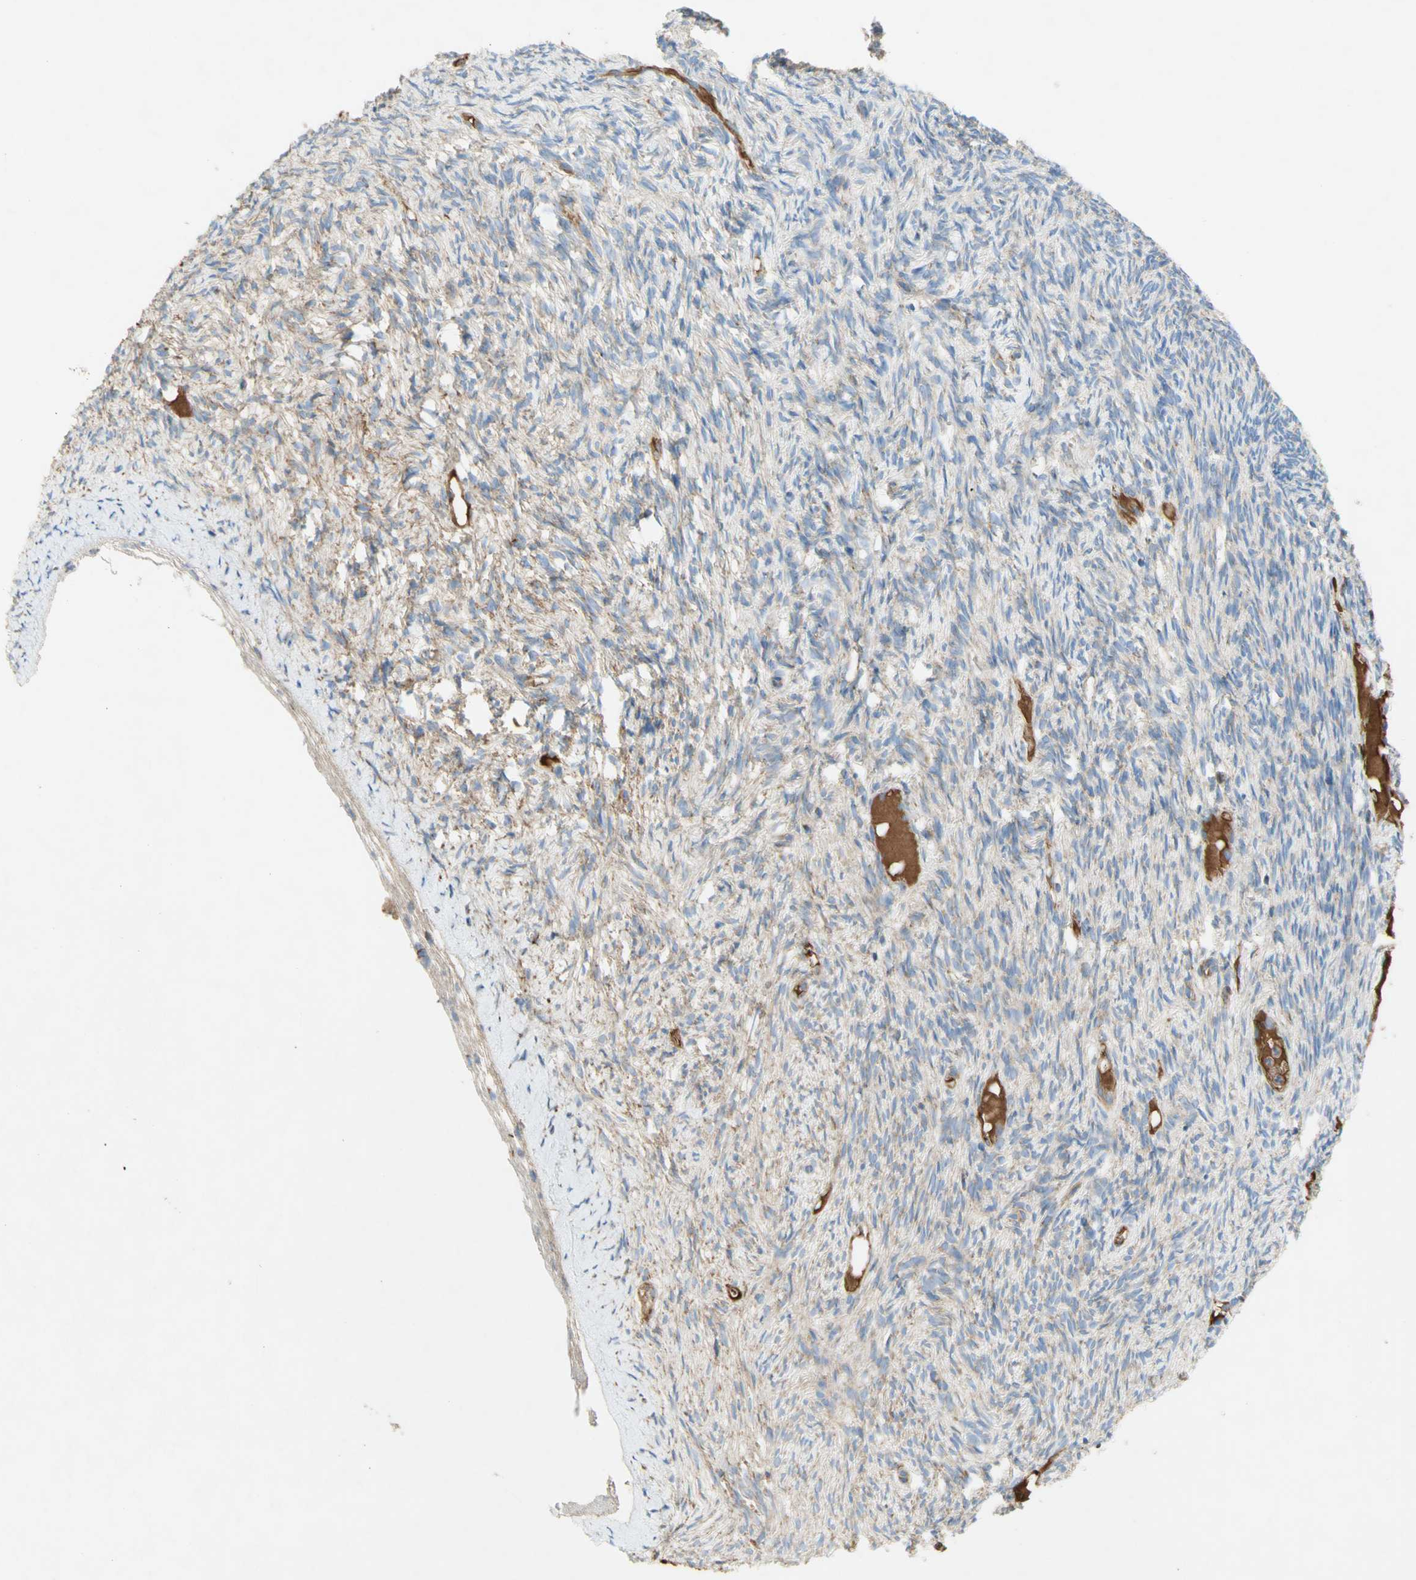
{"staining": {"intensity": "moderate", "quantity": ">75%", "location": "cytoplasmic/membranous"}, "tissue": "ovary", "cell_type": "Follicle cells", "image_type": "normal", "snomed": [{"axis": "morphology", "description": "Normal tissue, NOS"}, {"axis": "topography", "description": "Ovary"}], "caption": "Immunohistochemical staining of benign human ovary exhibits >75% levels of moderate cytoplasmic/membranous protein positivity in about >75% of follicle cells.", "gene": "SDHB", "patient": {"sex": "female", "age": 33}}